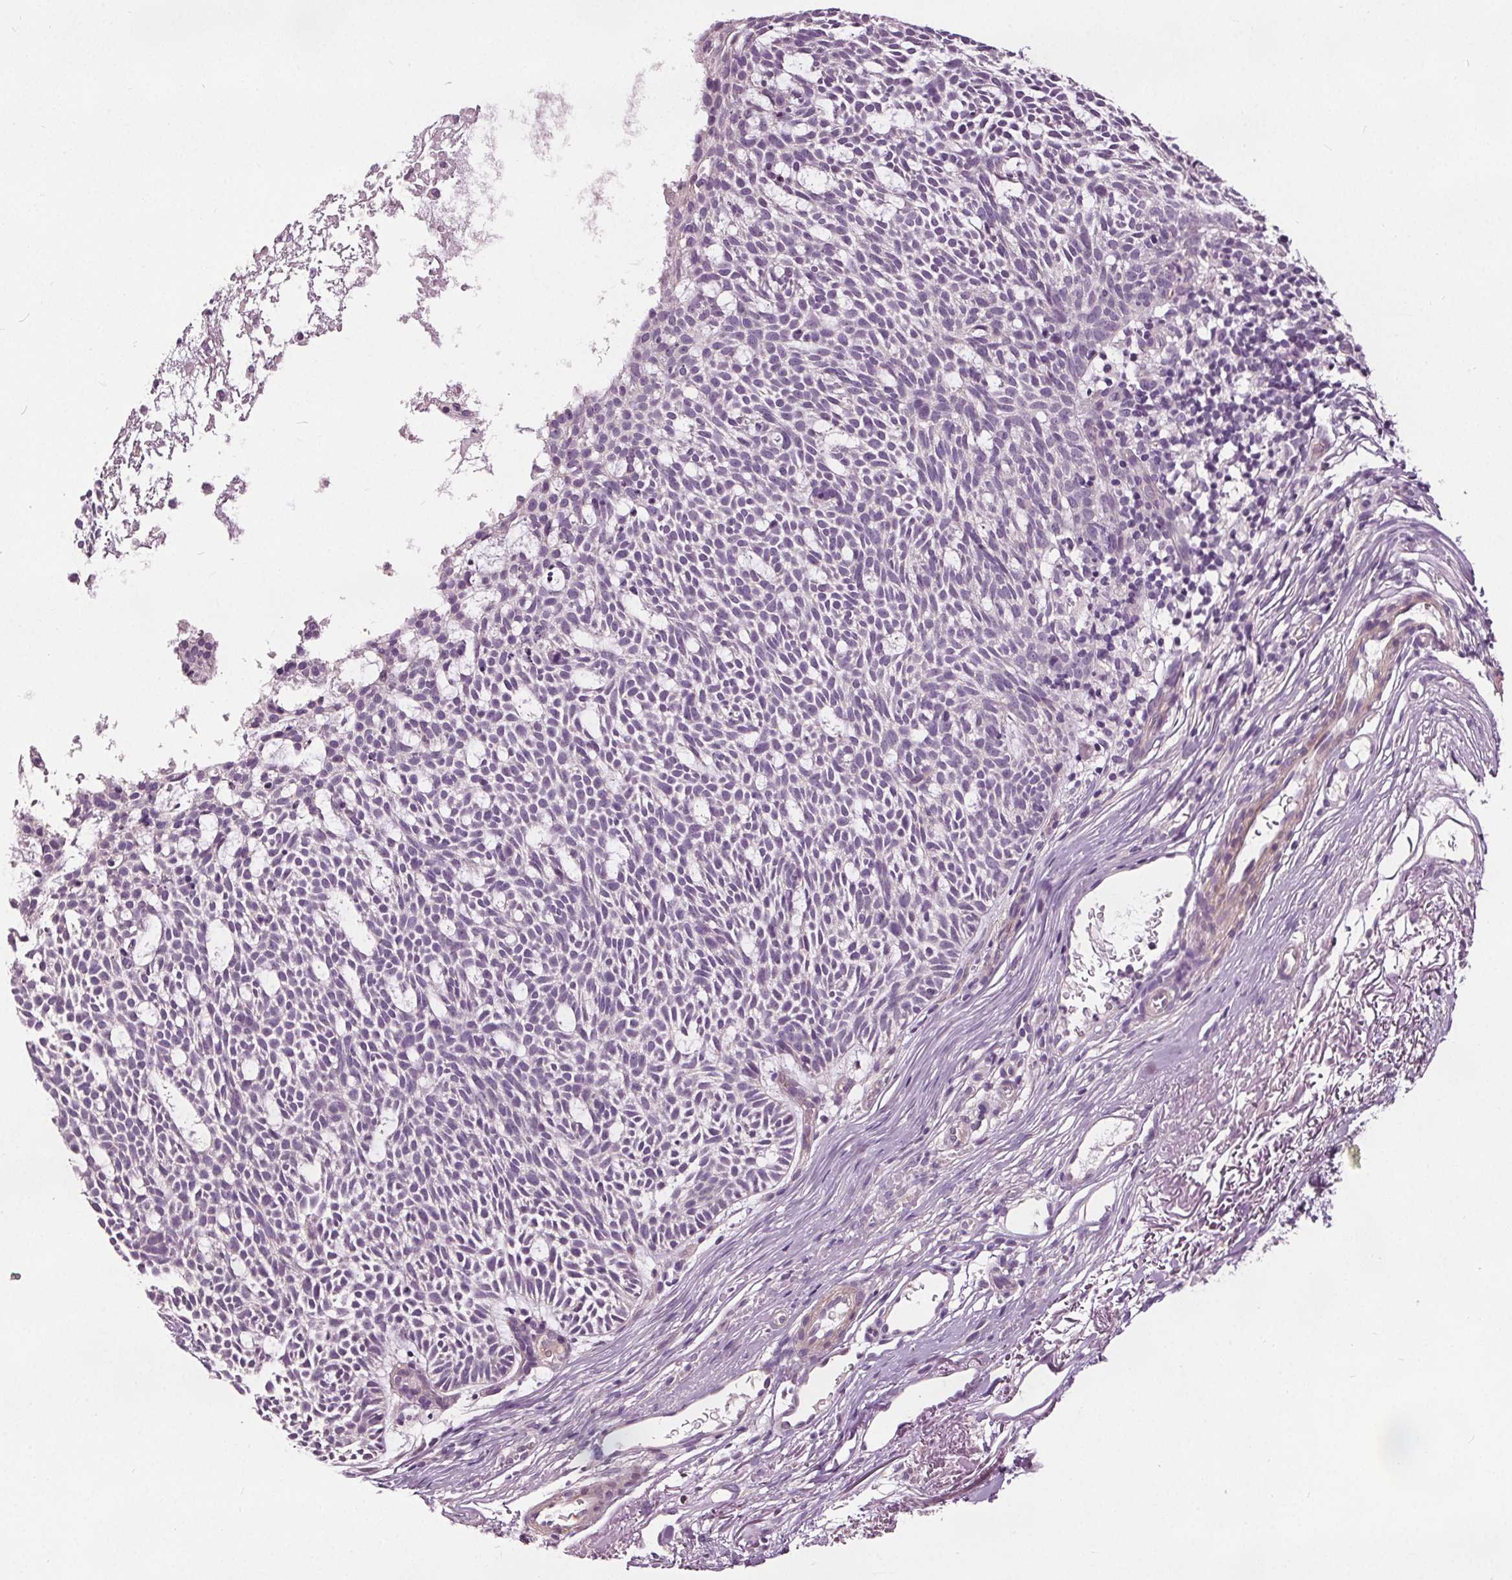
{"staining": {"intensity": "negative", "quantity": "none", "location": "none"}, "tissue": "skin cancer", "cell_type": "Tumor cells", "image_type": "cancer", "snomed": [{"axis": "morphology", "description": "Normal tissue, NOS"}, {"axis": "morphology", "description": "Basal cell carcinoma"}, {"axis": "topography", "description": "Skin"}], "caption": "An image of human skin cancer (basal cell carcinoma) is negative for staining in tumor cells.", "gene": "RASA1", "patient": {"sex": "male", "age": 68}}